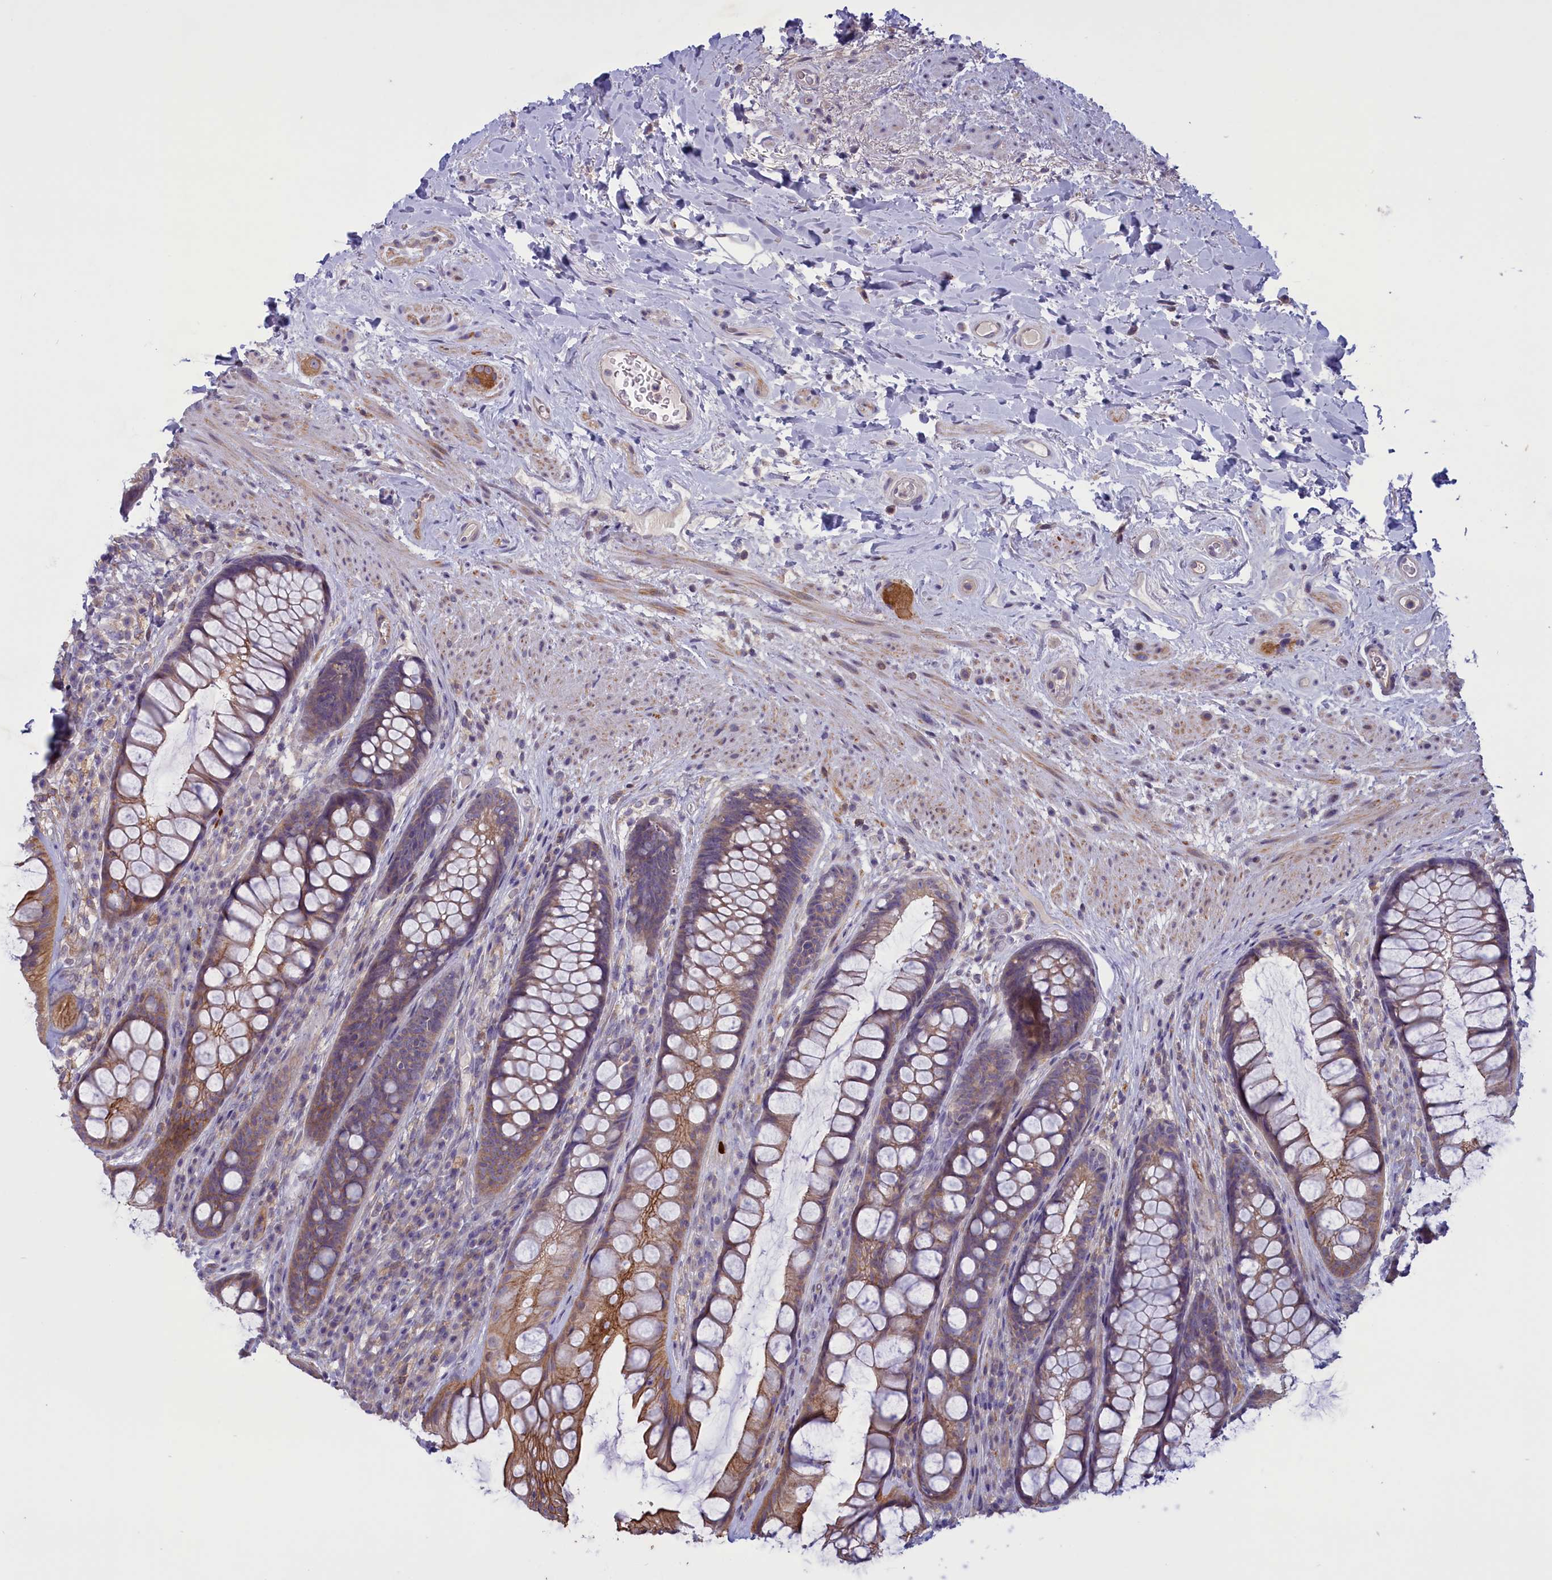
{"staining": {"intensity": "moderate", "quantity": ">75%", "location": "cytoplasmic/membranous"}, "tissue": "rectum", "cell_type": "Glandular cells", "image_type": "normal", "snomed": [{"axis": "morphology", "description": "Normal tissue, NOS"}, {"axis": "topography", "description": "Rectum"}], "caption": "Immunohistochemical staining of unremarkable rectum exhibits >75% levels of moderate cytoplasmic/membranous protein expression in about >75% of glandular cells. Using DAB (3,3'-diaminobenzidine) (brown) and hematoxylin (blue) stains, captured at high magnification using brightfield microscopy.", "gene": "CORO2A", "patient": {"sex": "male", "age": 74}}